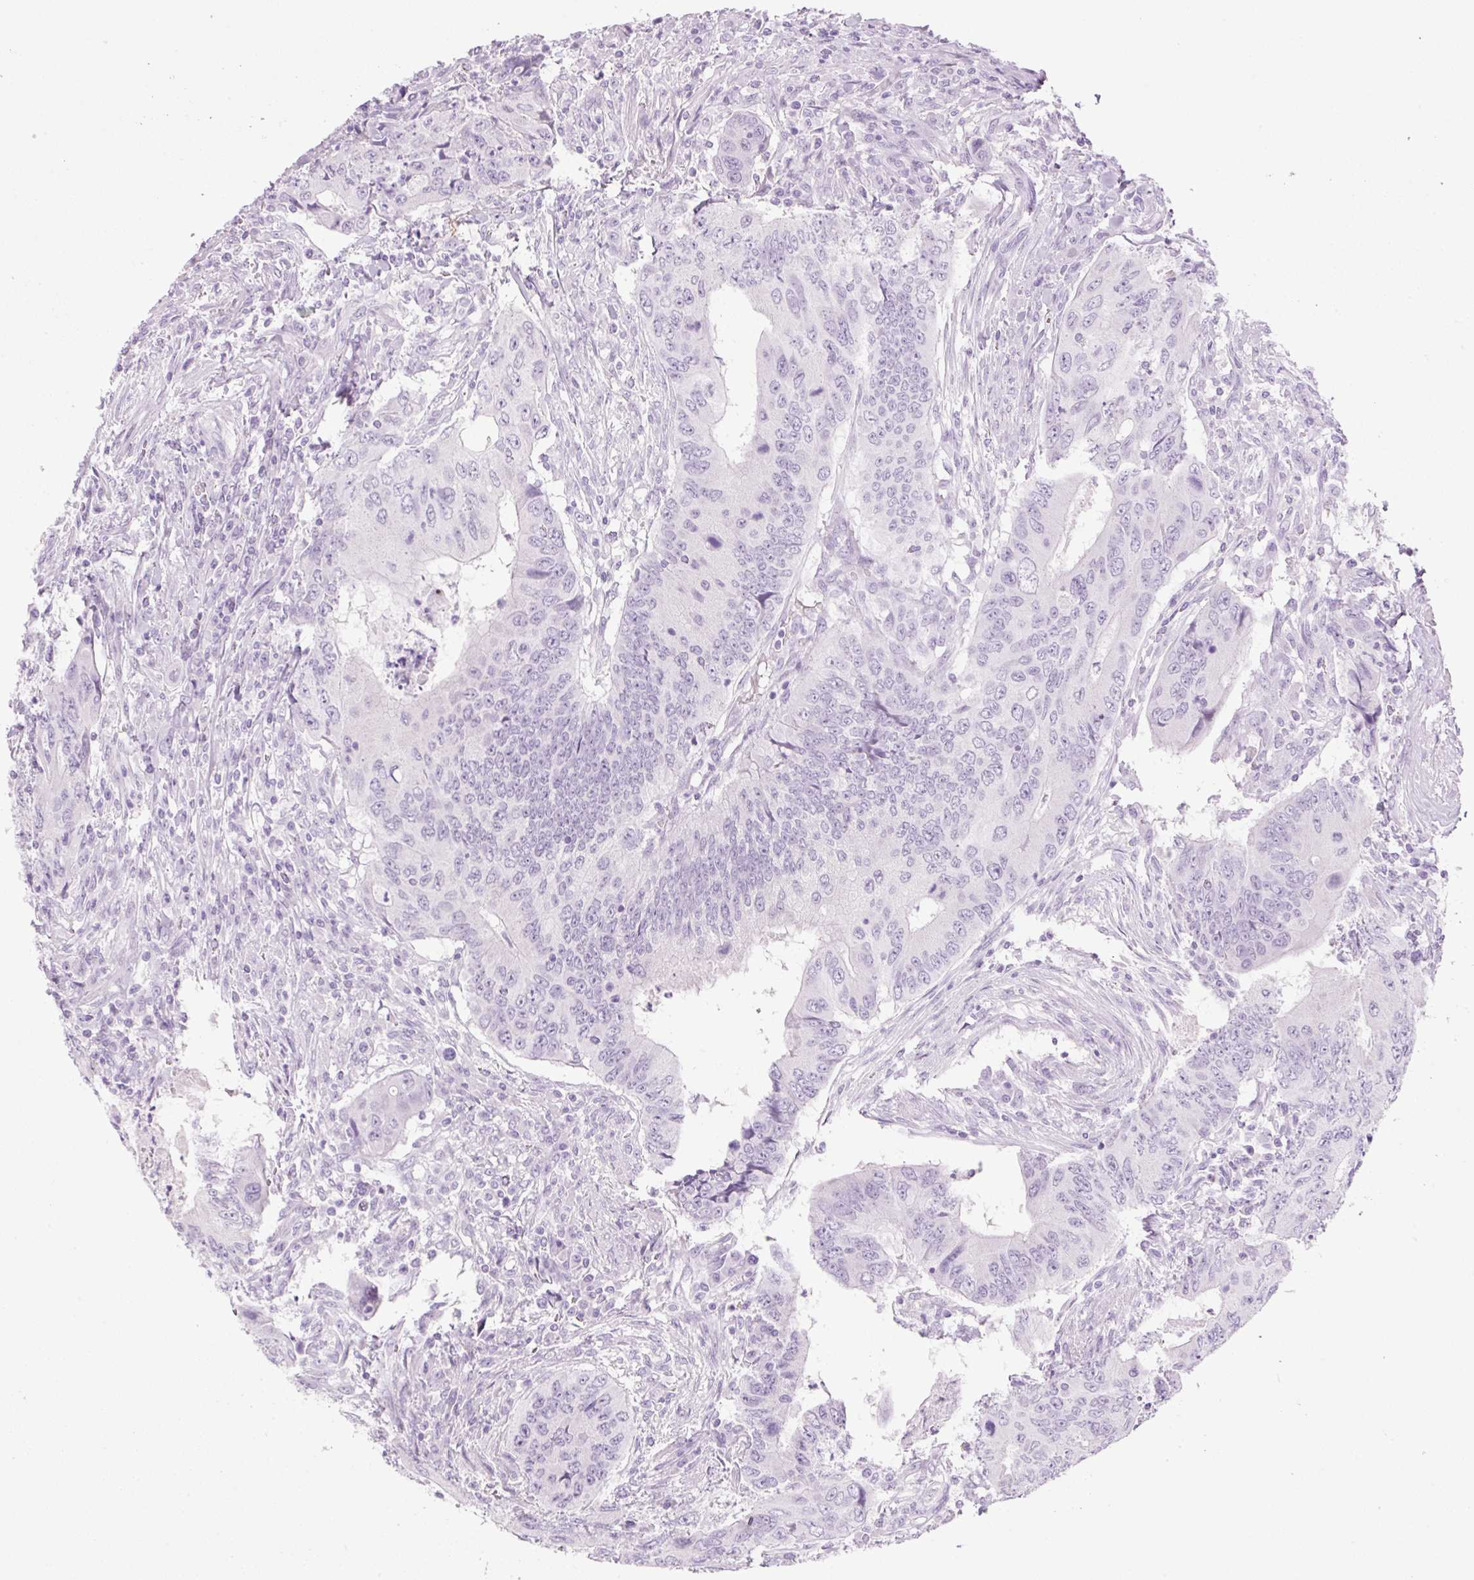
{"staining": {"intensity": "negative", "quantity": "none", "location": "none"}, "tissue": "colorectal cancer", "cell_type": "Tumor cells", "image_type": "cancer", "snomed": [{"axis": "morphology", "description": "Adenocarcinoma, NOS"}, {"axis": "topography", "description": "Colon"}], "caption": "DAB (3,3'-diaminobenzidine) immunohistochemical staining of human colorectal cancer exhibits no significant staining in tumor cells.", "gene": "SP140L", "patient": {"sex": "male", "age": 53}}